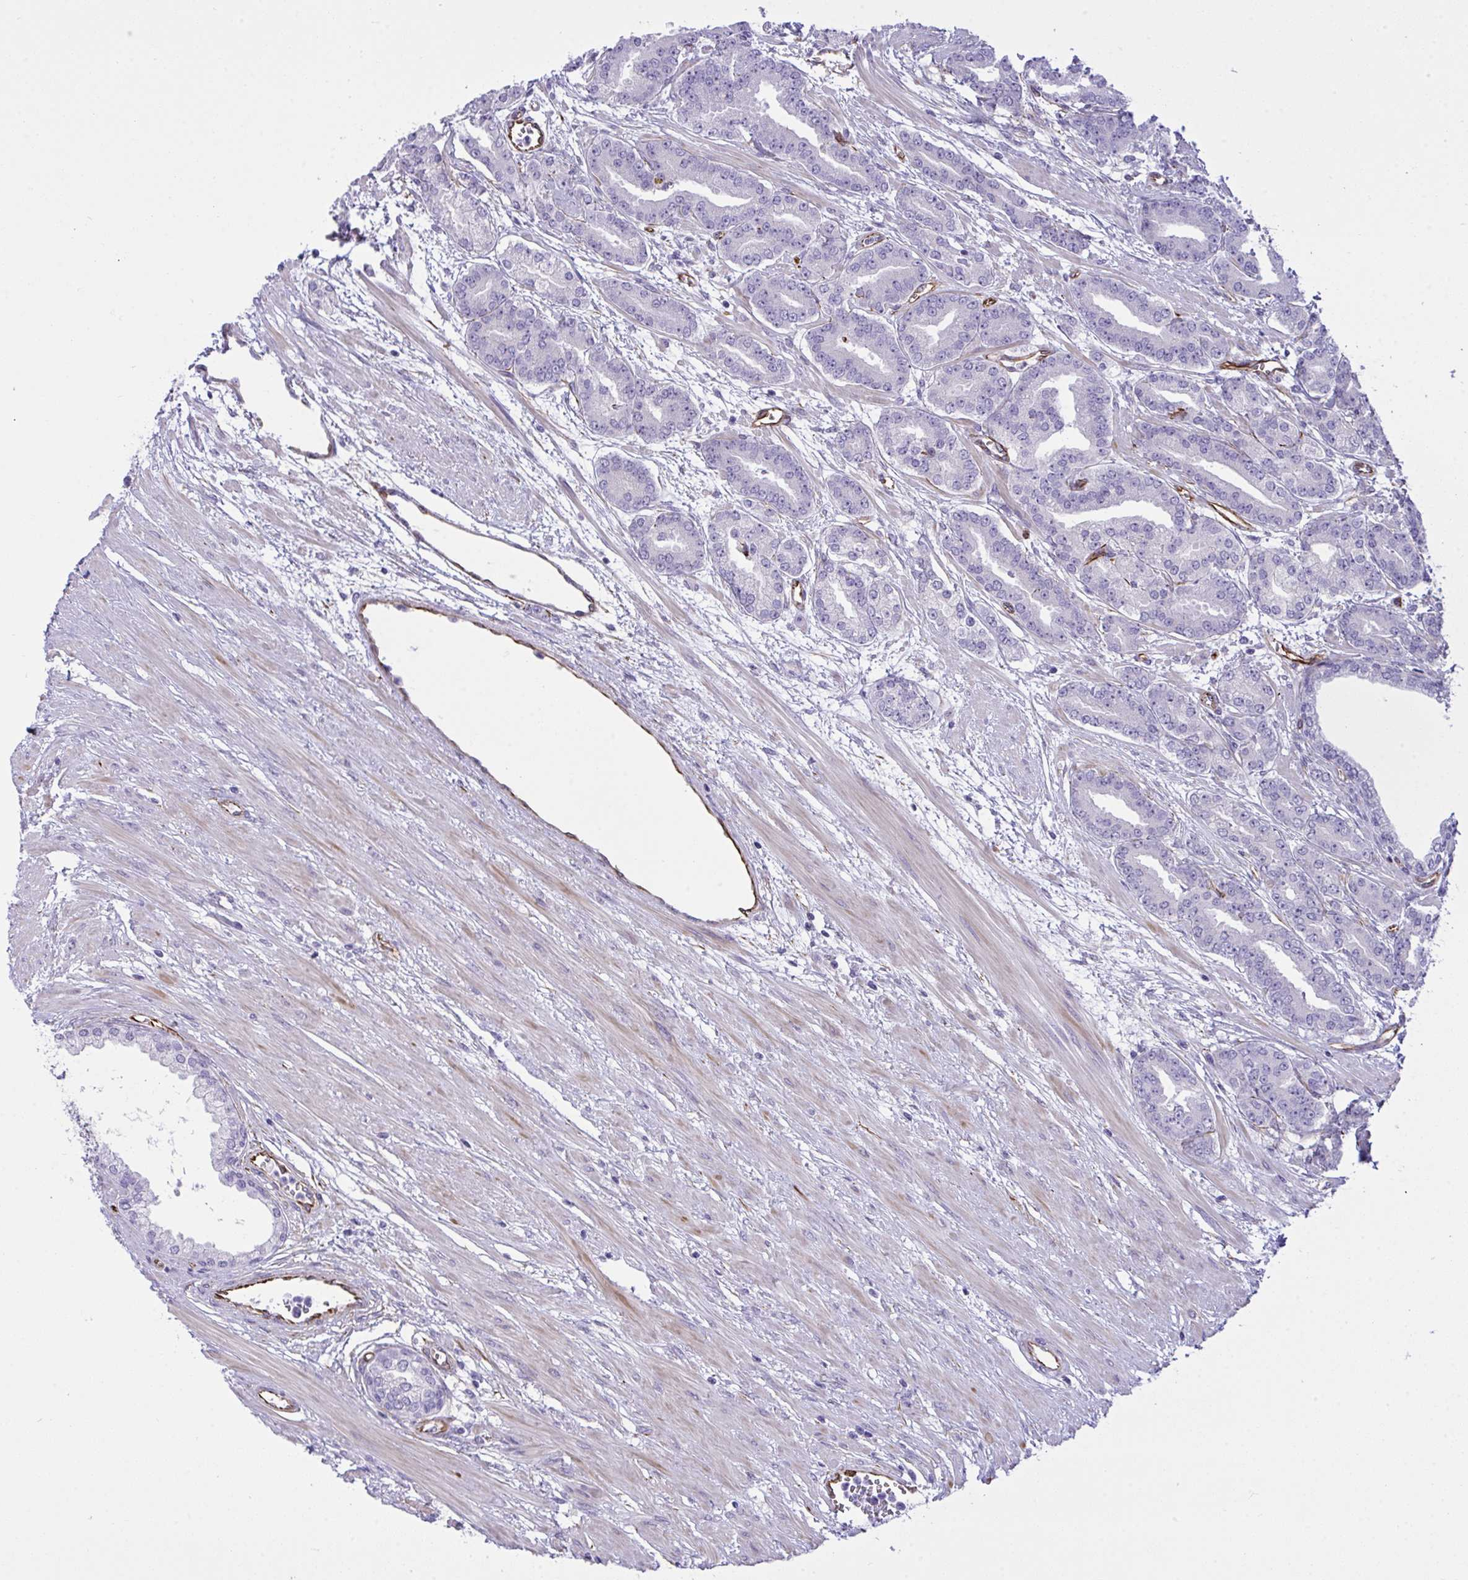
{"staining": {"intensity": "negative", "quantity": "none", "location": "none"}, "tissue": "prostate cancer", "cell_type": "Tumor cells", "image_type": "cancer", "snomed": [{"axis": "morphology", "description": "Adenocarcinoma, High grade"}, {"axis": "topography", "description": "Prostate"}], "caption": "Tumor cells are negative for protein expression in human prostate cancer.", "gene": "SLC35B1", "patient": {"sex": "male", "age": 60}}